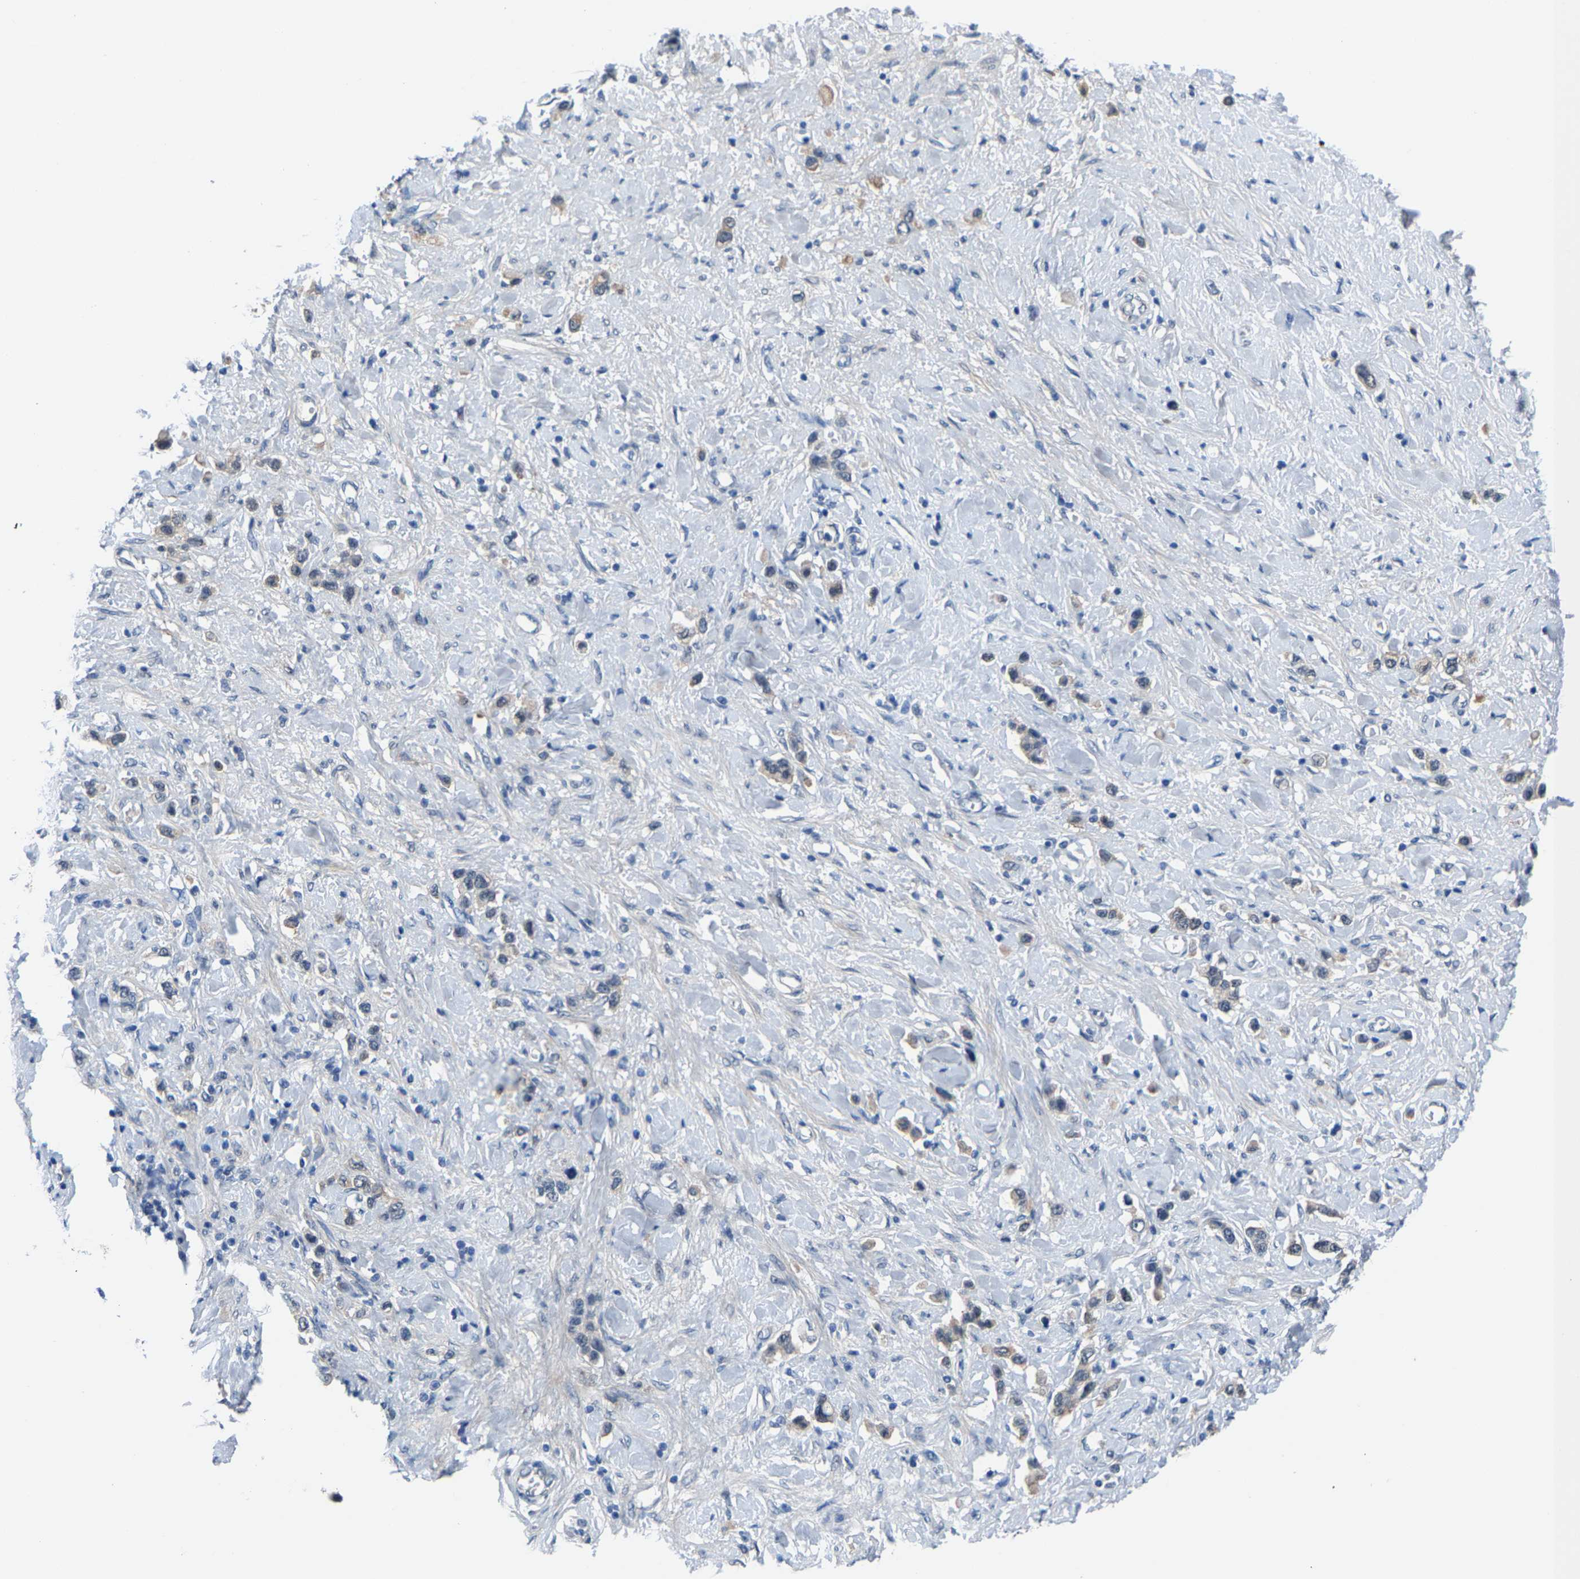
{"staining": {"intensity": "weak", "quantity": "25%-75%", "location": "cytoplasmic/membranous"}, "tissue": "stomach cancer", "cell_type": "Tumor cells", "image_type": "cancer", "snomed": [{"axis": "morphology", "description": "Adenocarcinoma, NOS"}, {"axis": "topography", "description": "Stomach"}], "caption": "A micrograph showing weak cytoplasmic/membranous expression in about 25%-75% of tumor cells in stomach cancer (adenocarcinoma), as visualized by brown immunohistochemical staining.", "gene": "SSH3", "patient": {"sex": "female", "age": 65}}